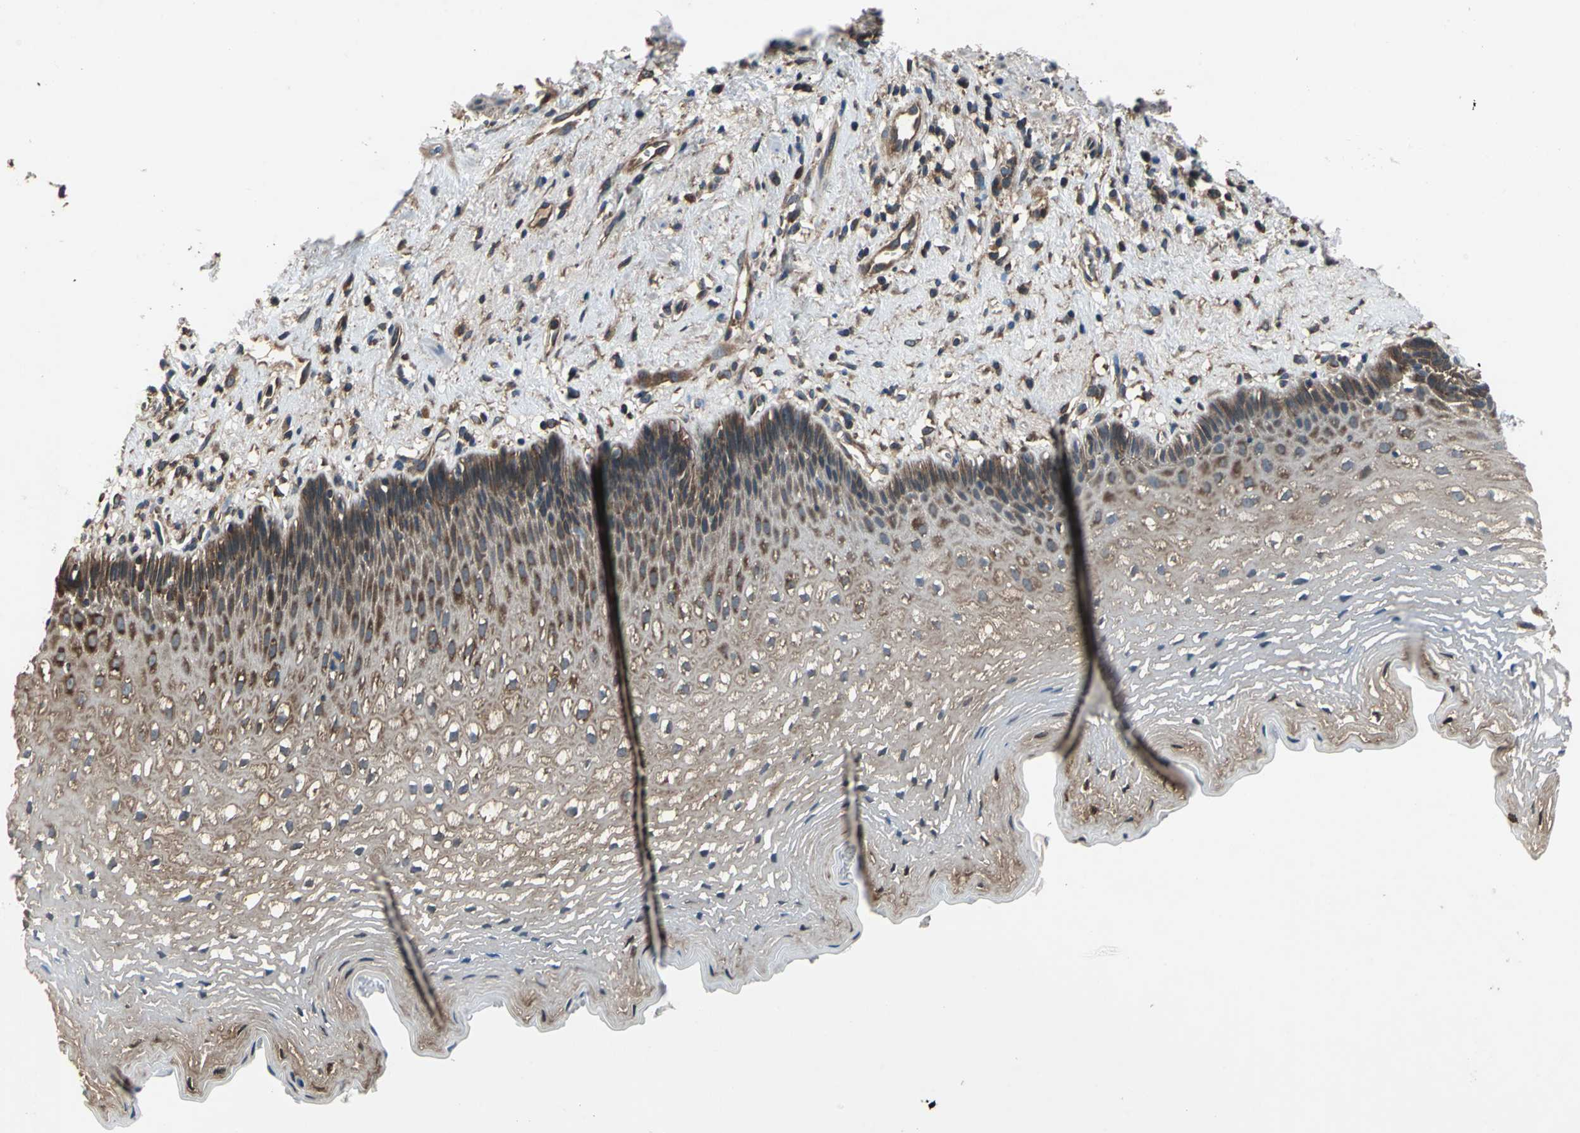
{"staining": {"intensity": "strong", "quantity": ">75%", "location": "cytoplasmic/membranous"}, "tissue": "esophagus", "cell_type": "Squamous epithelial cells", "image_type": "normal", "snomed": [{"axis": "morphology", "description": "Normal tissue, NOS"}, {"axis": "topography", "description": "Esophagus"}], "caption": "IHC photomicrograph of unremarkable human esophagus stained for a protein (brown), which displays high levels of strong cytoplasmic/membranous expression in about >75% of squamous epithelial cells.", "gene": "CAPN1", "patient": {"sex": "female", "age": 70}}